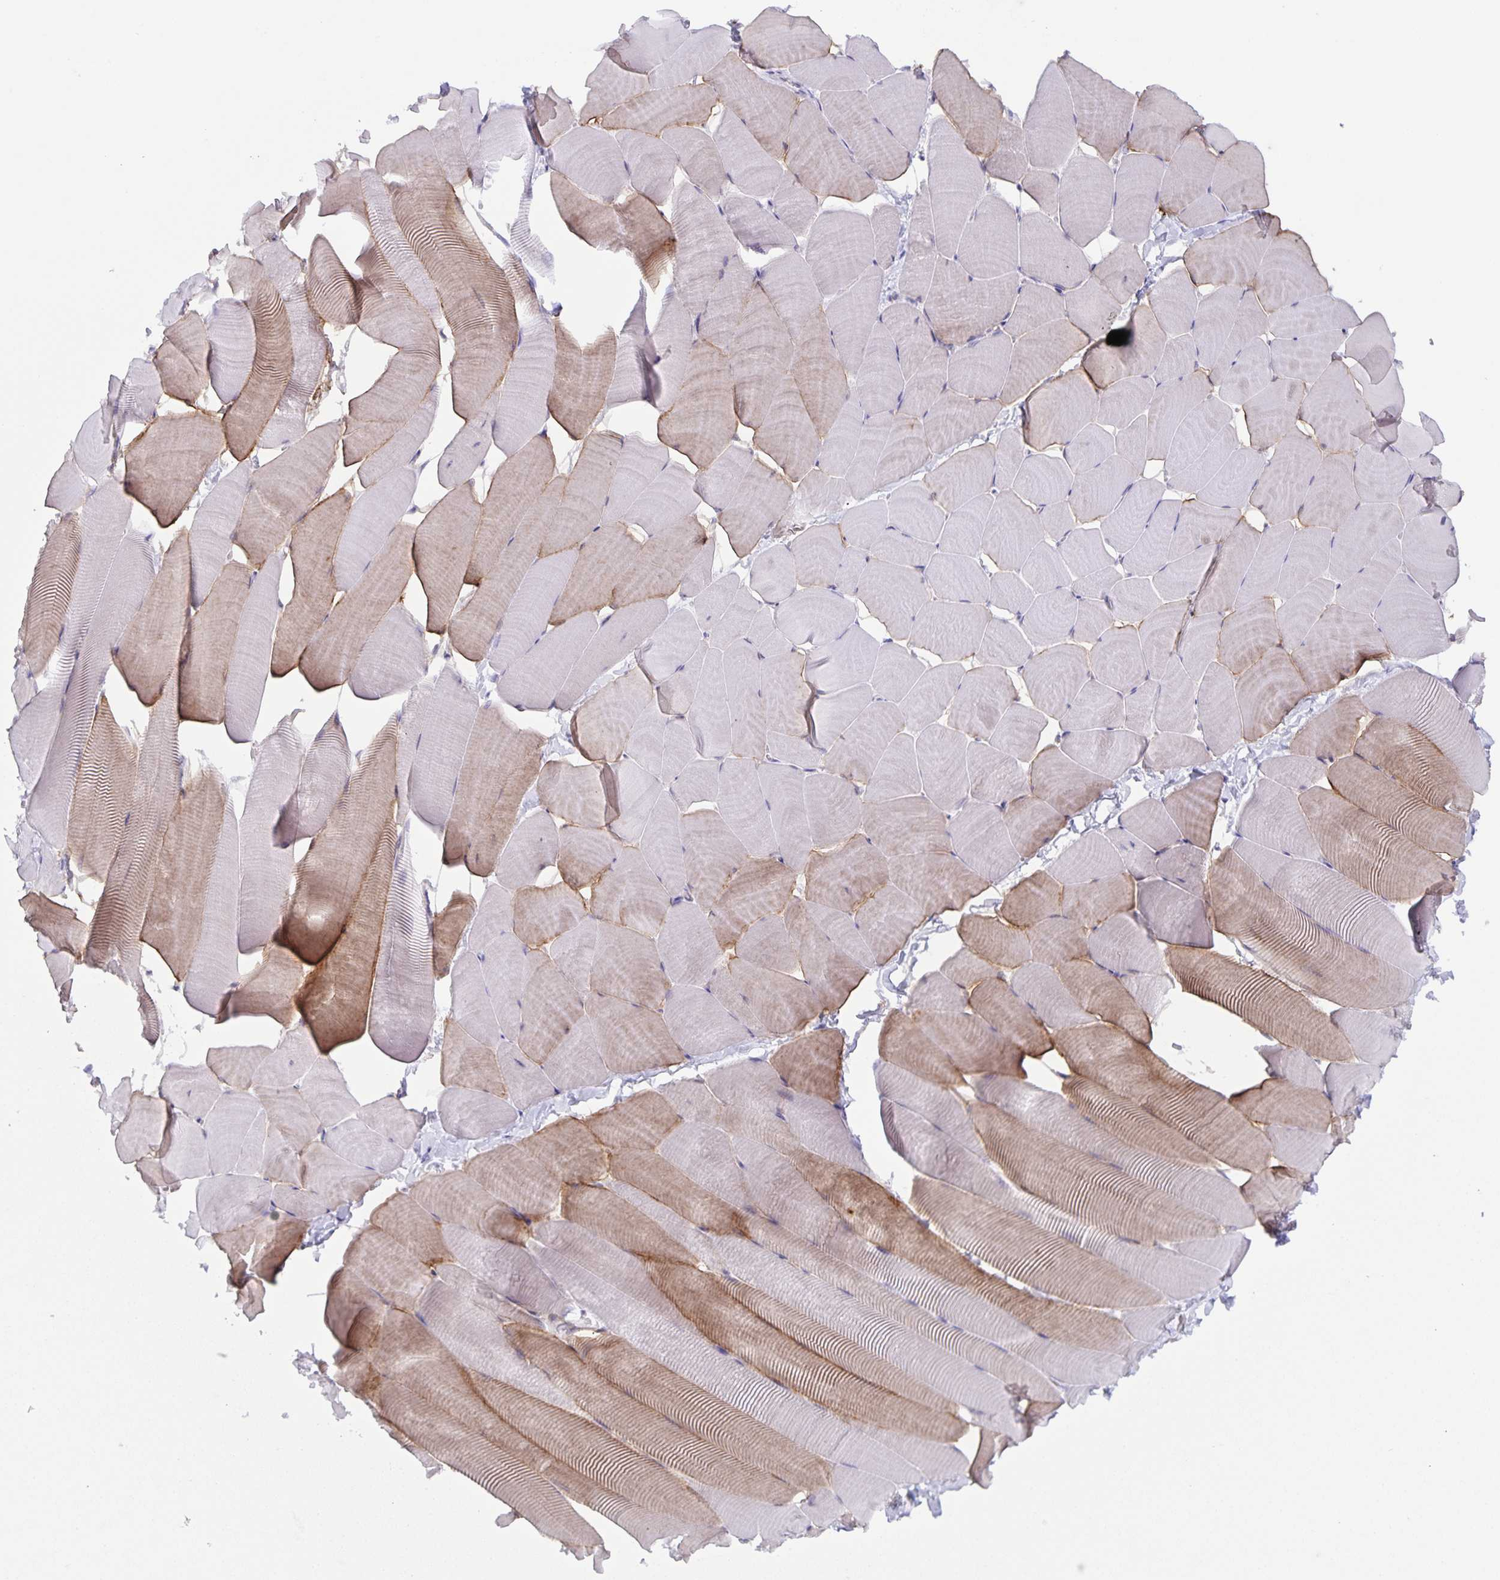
{"staining": {"intensity": "moderate", "quantity": "<25%", "location": "cytoplasmic/membranous"}, "tissue": "skeletal muscle", "cell_type": "Myocytes", "image_type": "normal", "snomed": [{"axis": "morphology", "description": "Normal tissue, NOS"}, {"axis": "topography", "description": "Skeletal muscle"}], "caption": "Immunohistochemistry (DAB (3,3'-diaminobenzidine)) staining of unremarkable skeletal muscle exhibits moderate cytoplasmic/membranous protein expression in approximately <25% of myocytes.", "gene": "AQP4", "patient": {"sex": "male", "age": 25}}